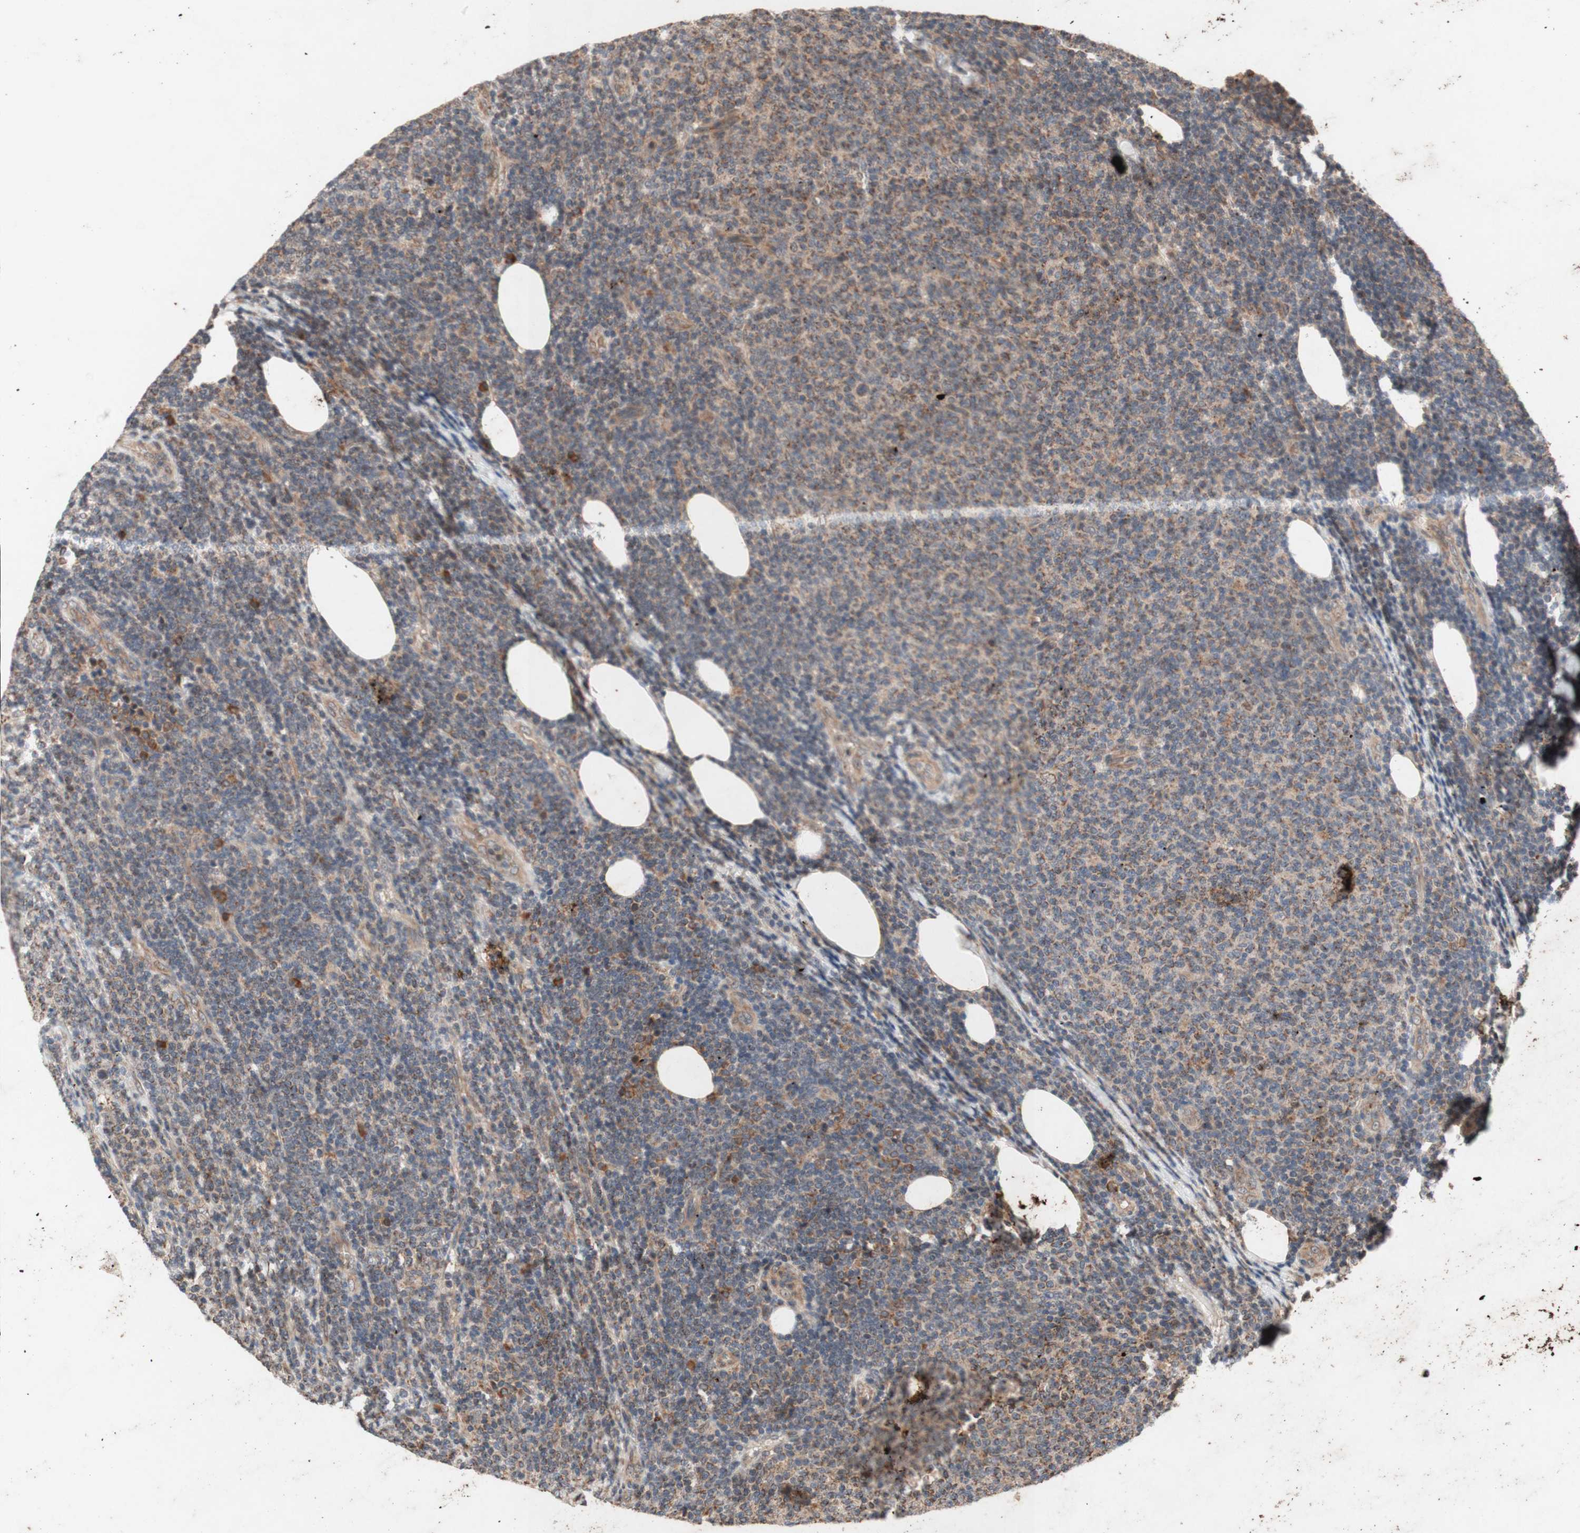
{"staining": {"intensity": "moderate", "quantity": ">75%", "location": "cytoplasmic/membranous"}, "tissue": "lymphoma", "cell_type": "Tumor cells", "image_type": "cancer", "snomed": [{"axis": "morphology", "description": "Malignant lymphoma, non-Hodgkin's type, Low grade"}, {"axis": "topography", "description": "Lymph node"}], "caption": "Moderate cytoplasmic/membranous positivity for a protein is identified in approximately >75% of tumor cells of lymphoma using immunohistochemistry.", "gene": "DDOST", "patient": {"sex": "male", "age": 66}}